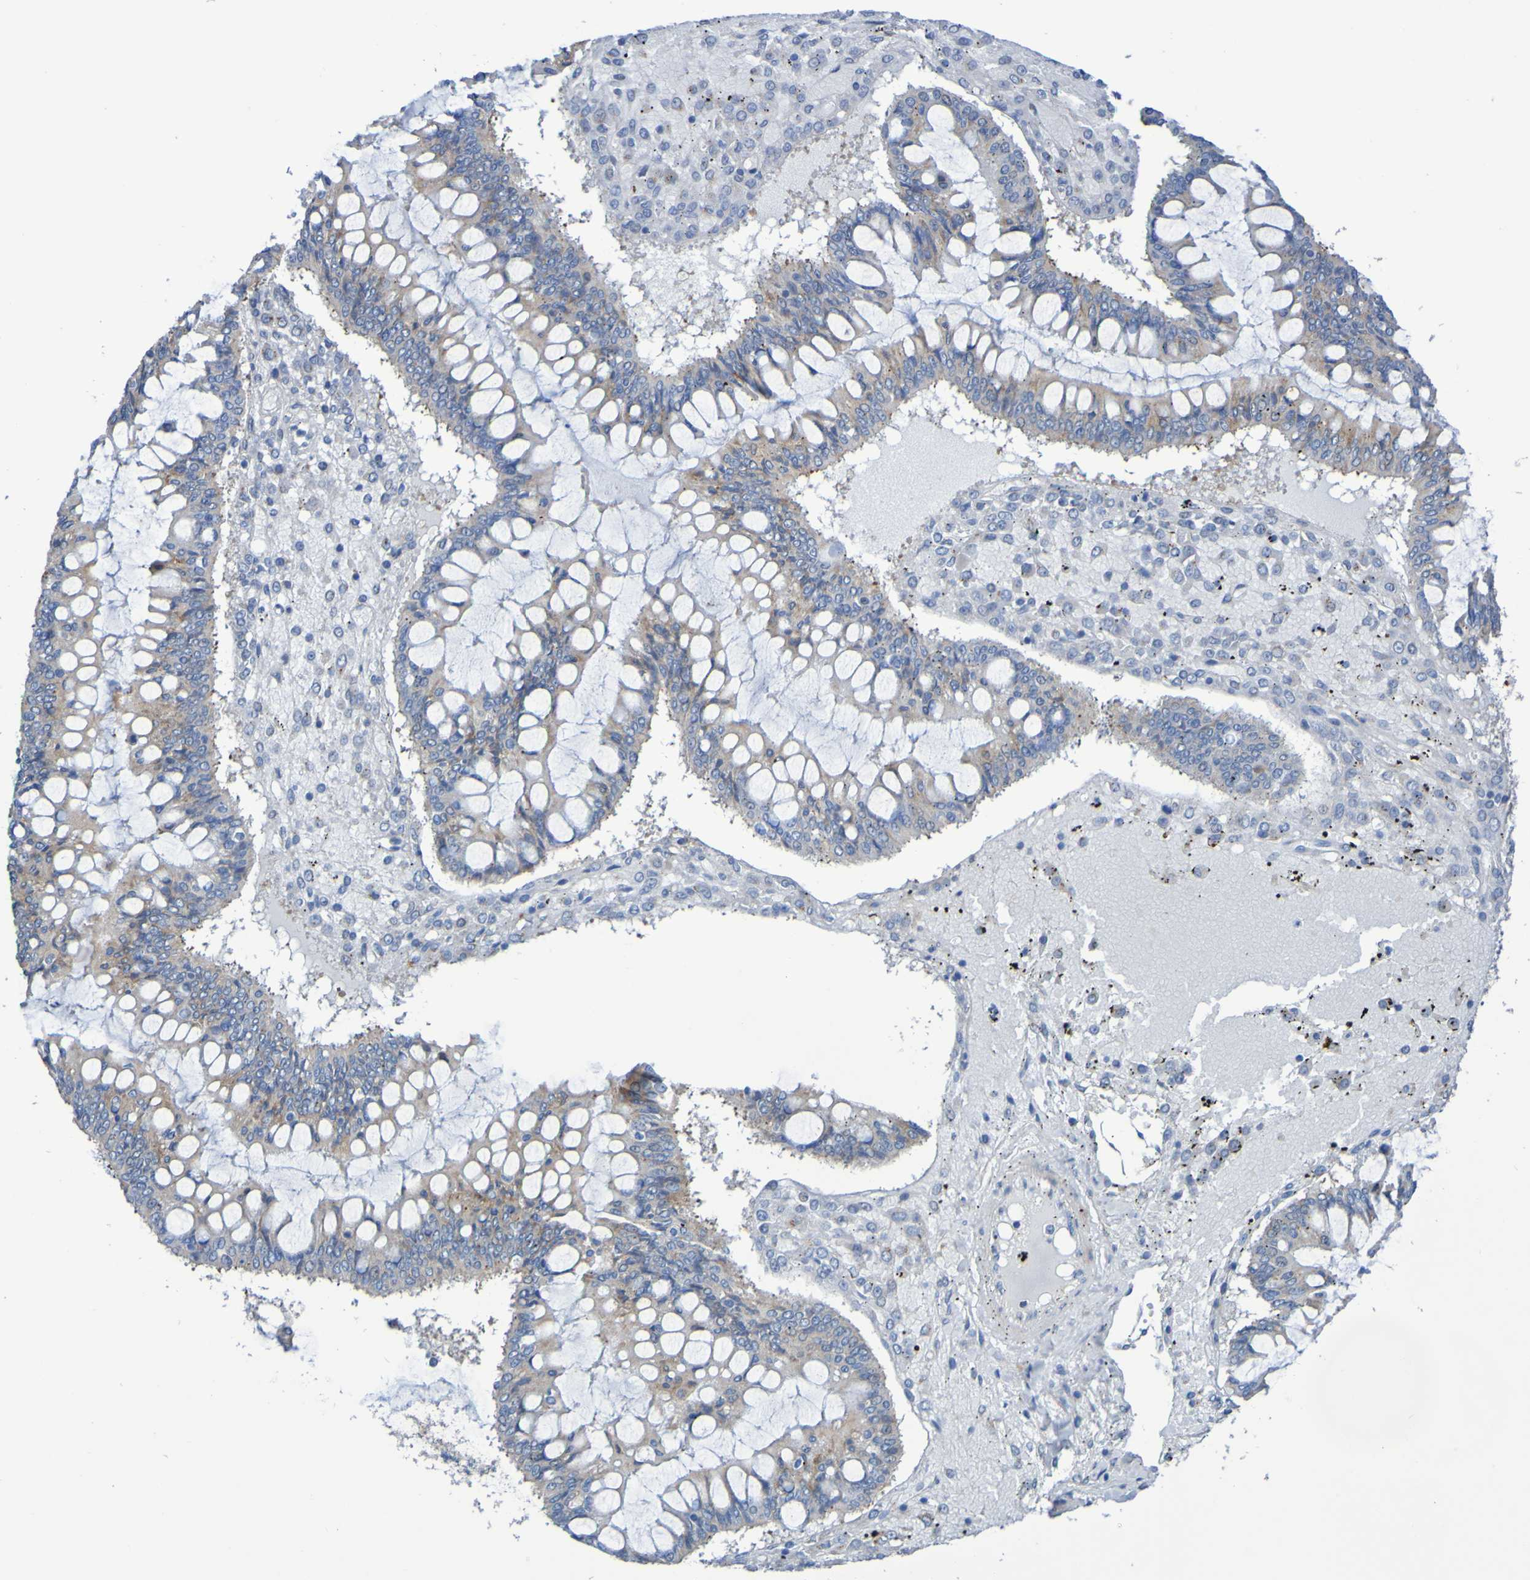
{"staining": {"intensity": "weak", "quantity": "<25%", "location": "cytoplasmic/membranous"}, "tissue": "ovarian cancer", "cell_type": "Tumor cells", "image_type": "cancer", "snomed": [{"axis": "morphology", "description": "Cystadenocarcinoma, mucinous, NOS"}, {"axis": "topography", "description": "Ovary"}], "caption": "A micrograph of human ovarian mucinous cystadenocarcinoma is negative for staining in tumor cells.", "gene": "C11orf24", "patient": {"sex": "female", "age": 73}}